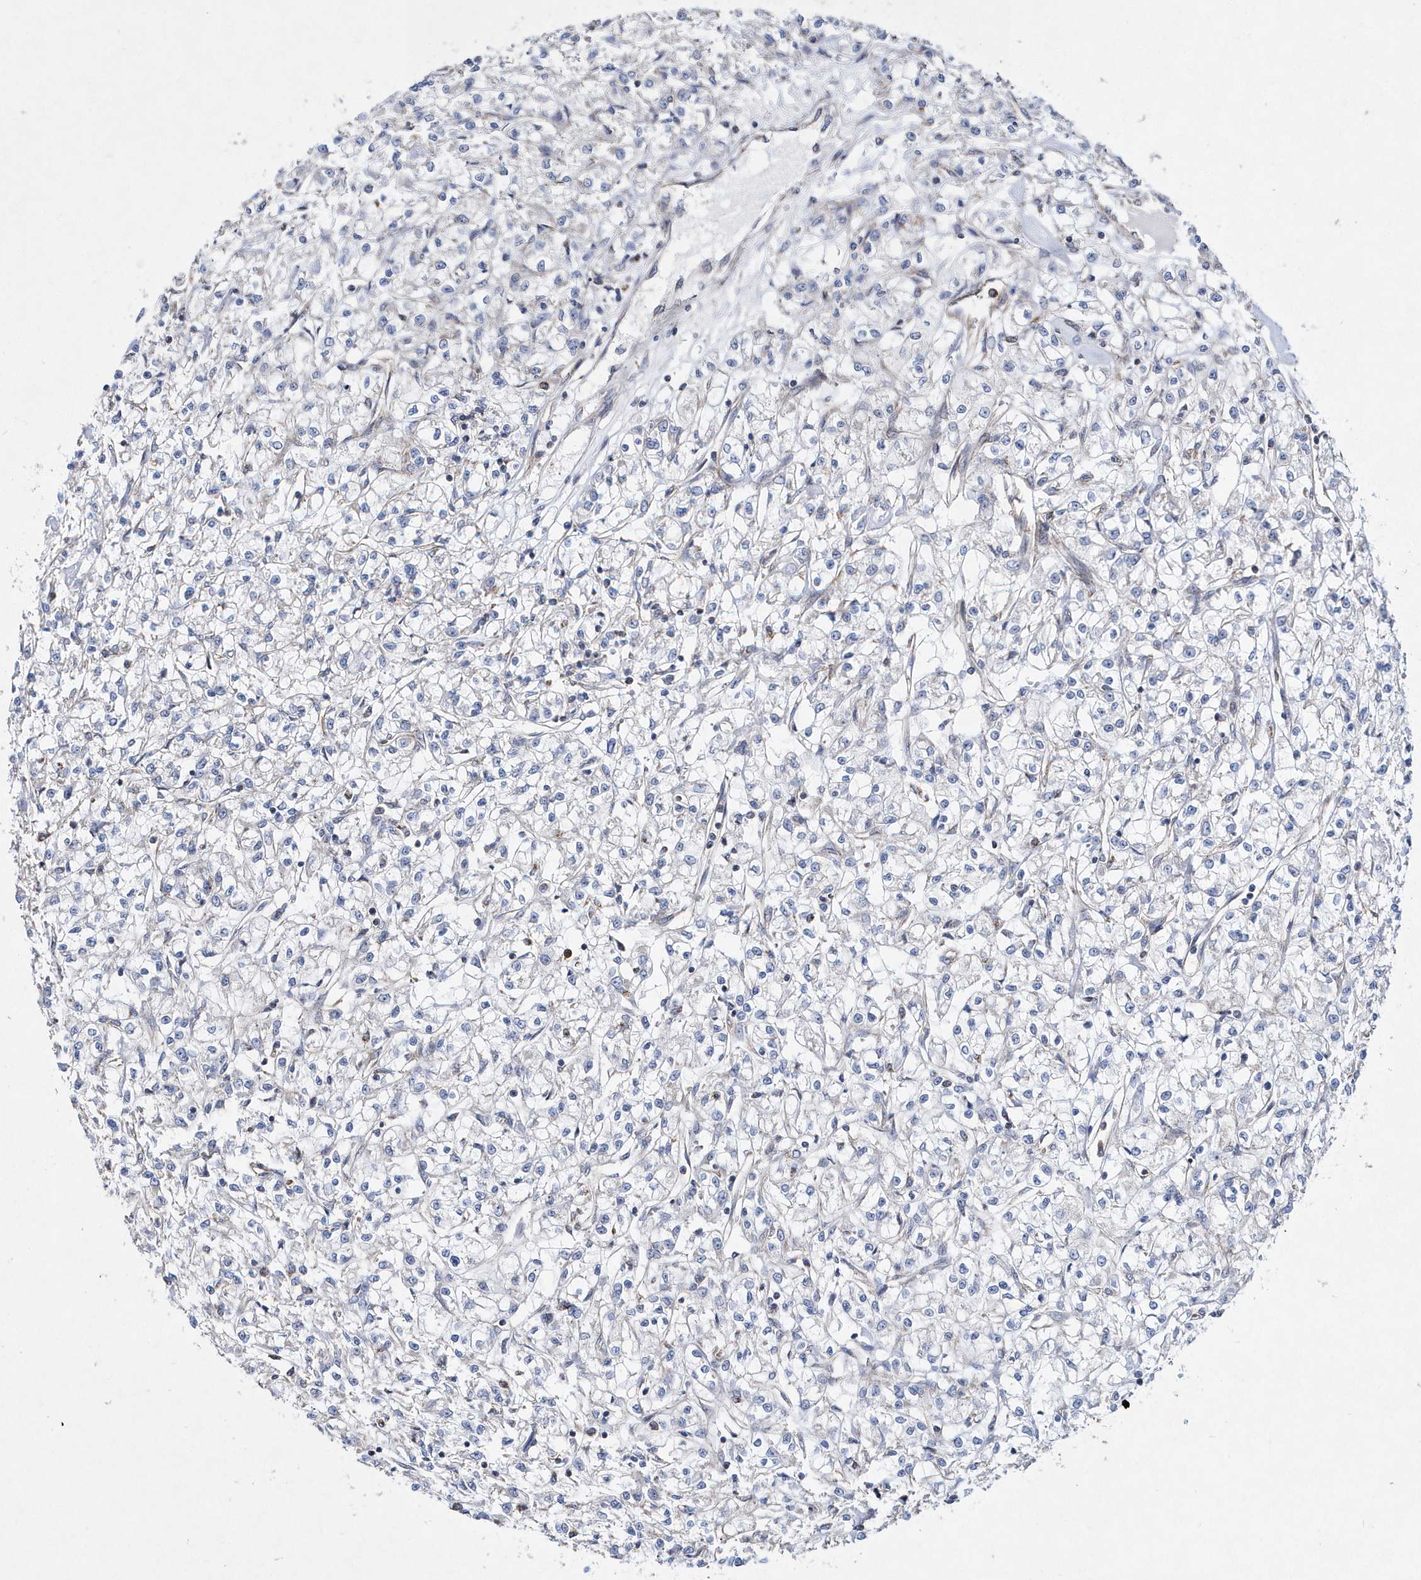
{"staining": {"intensity": "negative", "quantity": "none", "location": "none"}, "tissue": "renal cancer", "cell_type": "Tumor cells", "image_type": "cancer", "snomed": [{"axis": "morphology", "description": "Adenocarcinoma, NOS"}, {"axis": "topography", "description": "Kidney"}], "caption": "A micrograph of renal adenocarcinoma stained for a protein displays no brown staining in tumor cells.", "gene": "JKAMP", "patient": {"sex": "female", "age": 59}}